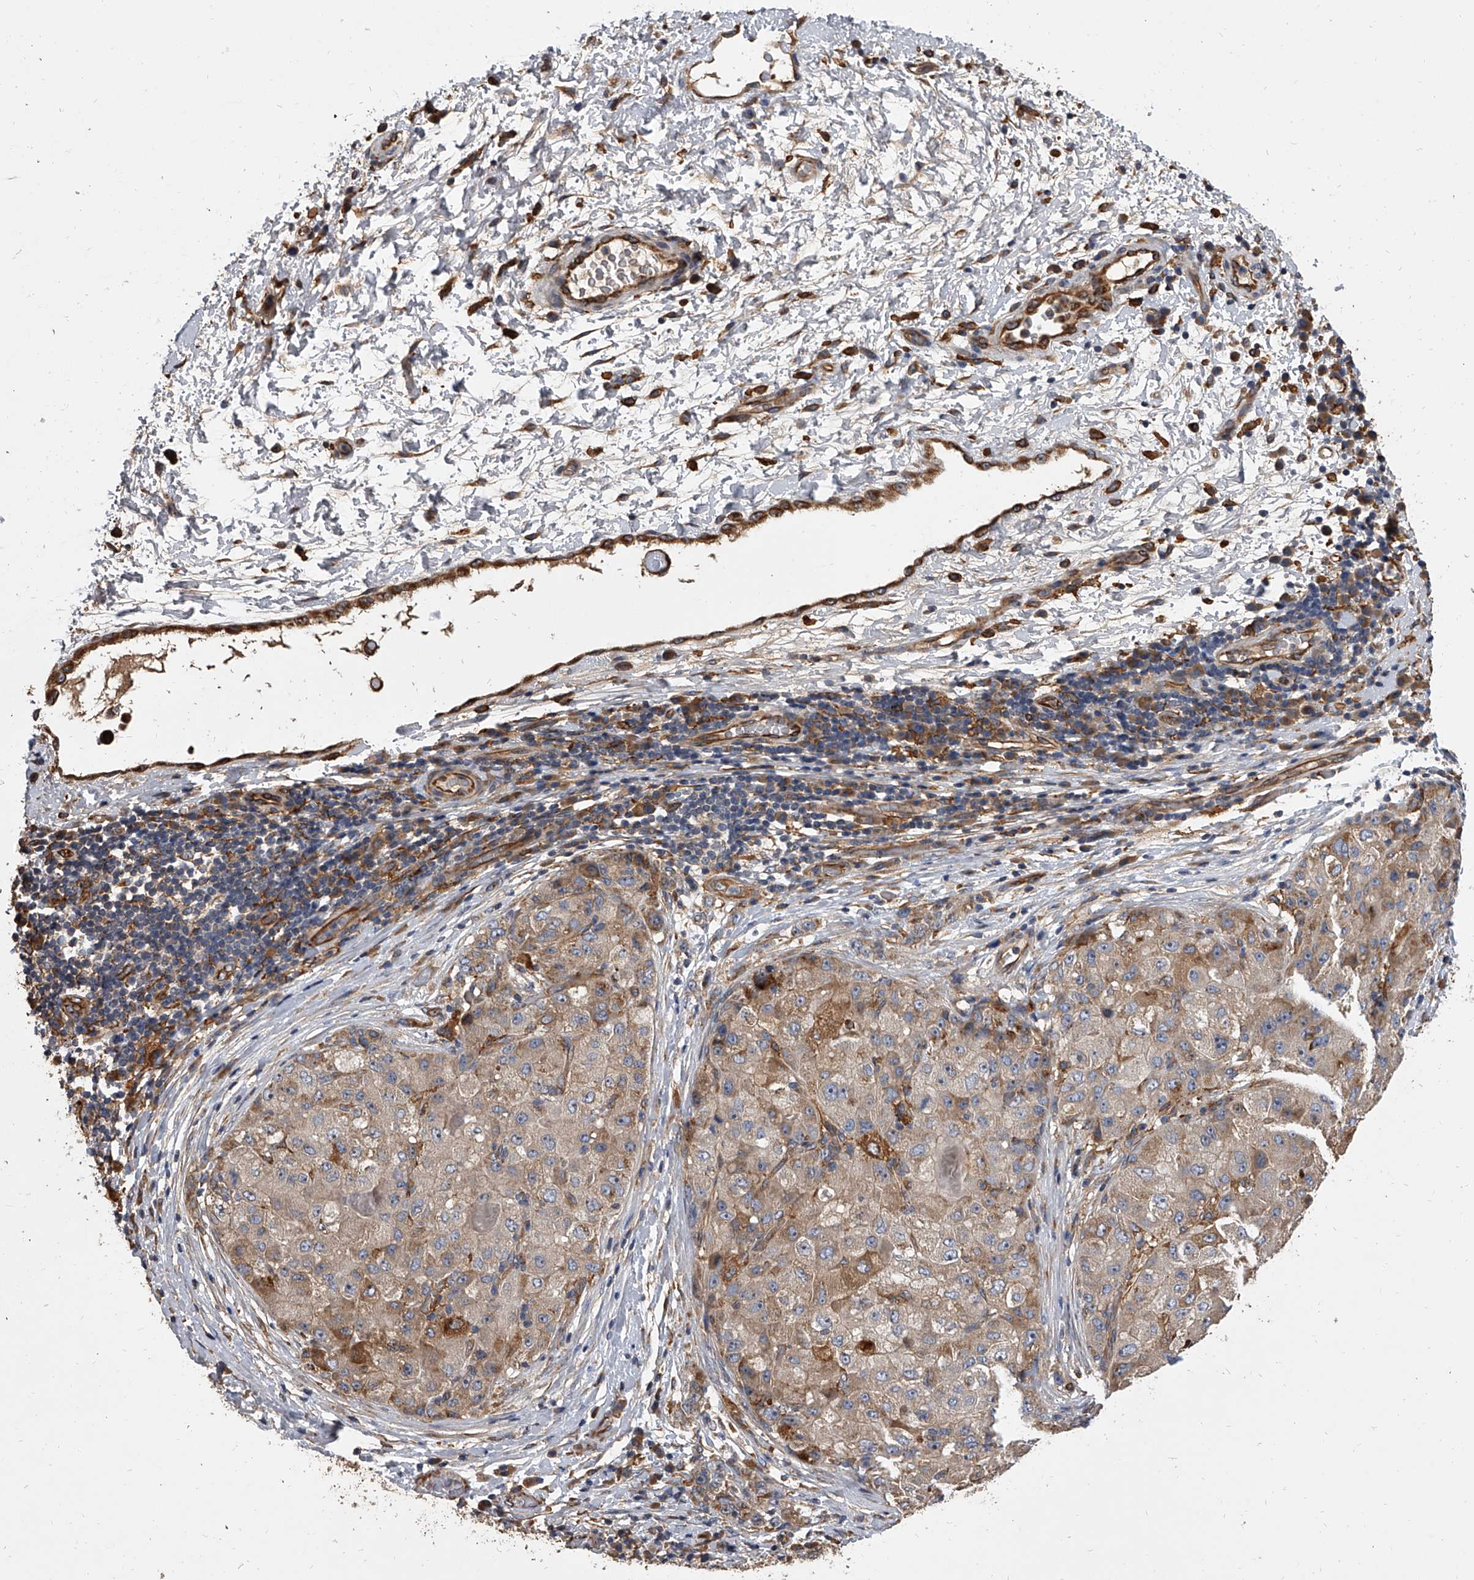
{"staining": {"intensity": "moderate", "quantity": "25%-75%", "location": "cytoplasmic/membranous"}, "tissue": "liver cancer", "cell_type": "Tumor cells", "image_type": "cancer", "snomed": [{"axis": "morphology", "description": "Carcinoma, Hepatocellular, NOS"}, {"axis": "topography", "description": "Liver"}], "caption": "A brown stain labels moderate cytoplasmic/membranous positivity of a protein in liver cancer (hepatocellular carcinoma) tumor cells.", "gene": "EXOC4", "patient": {"sex": "male", "age": 80}}